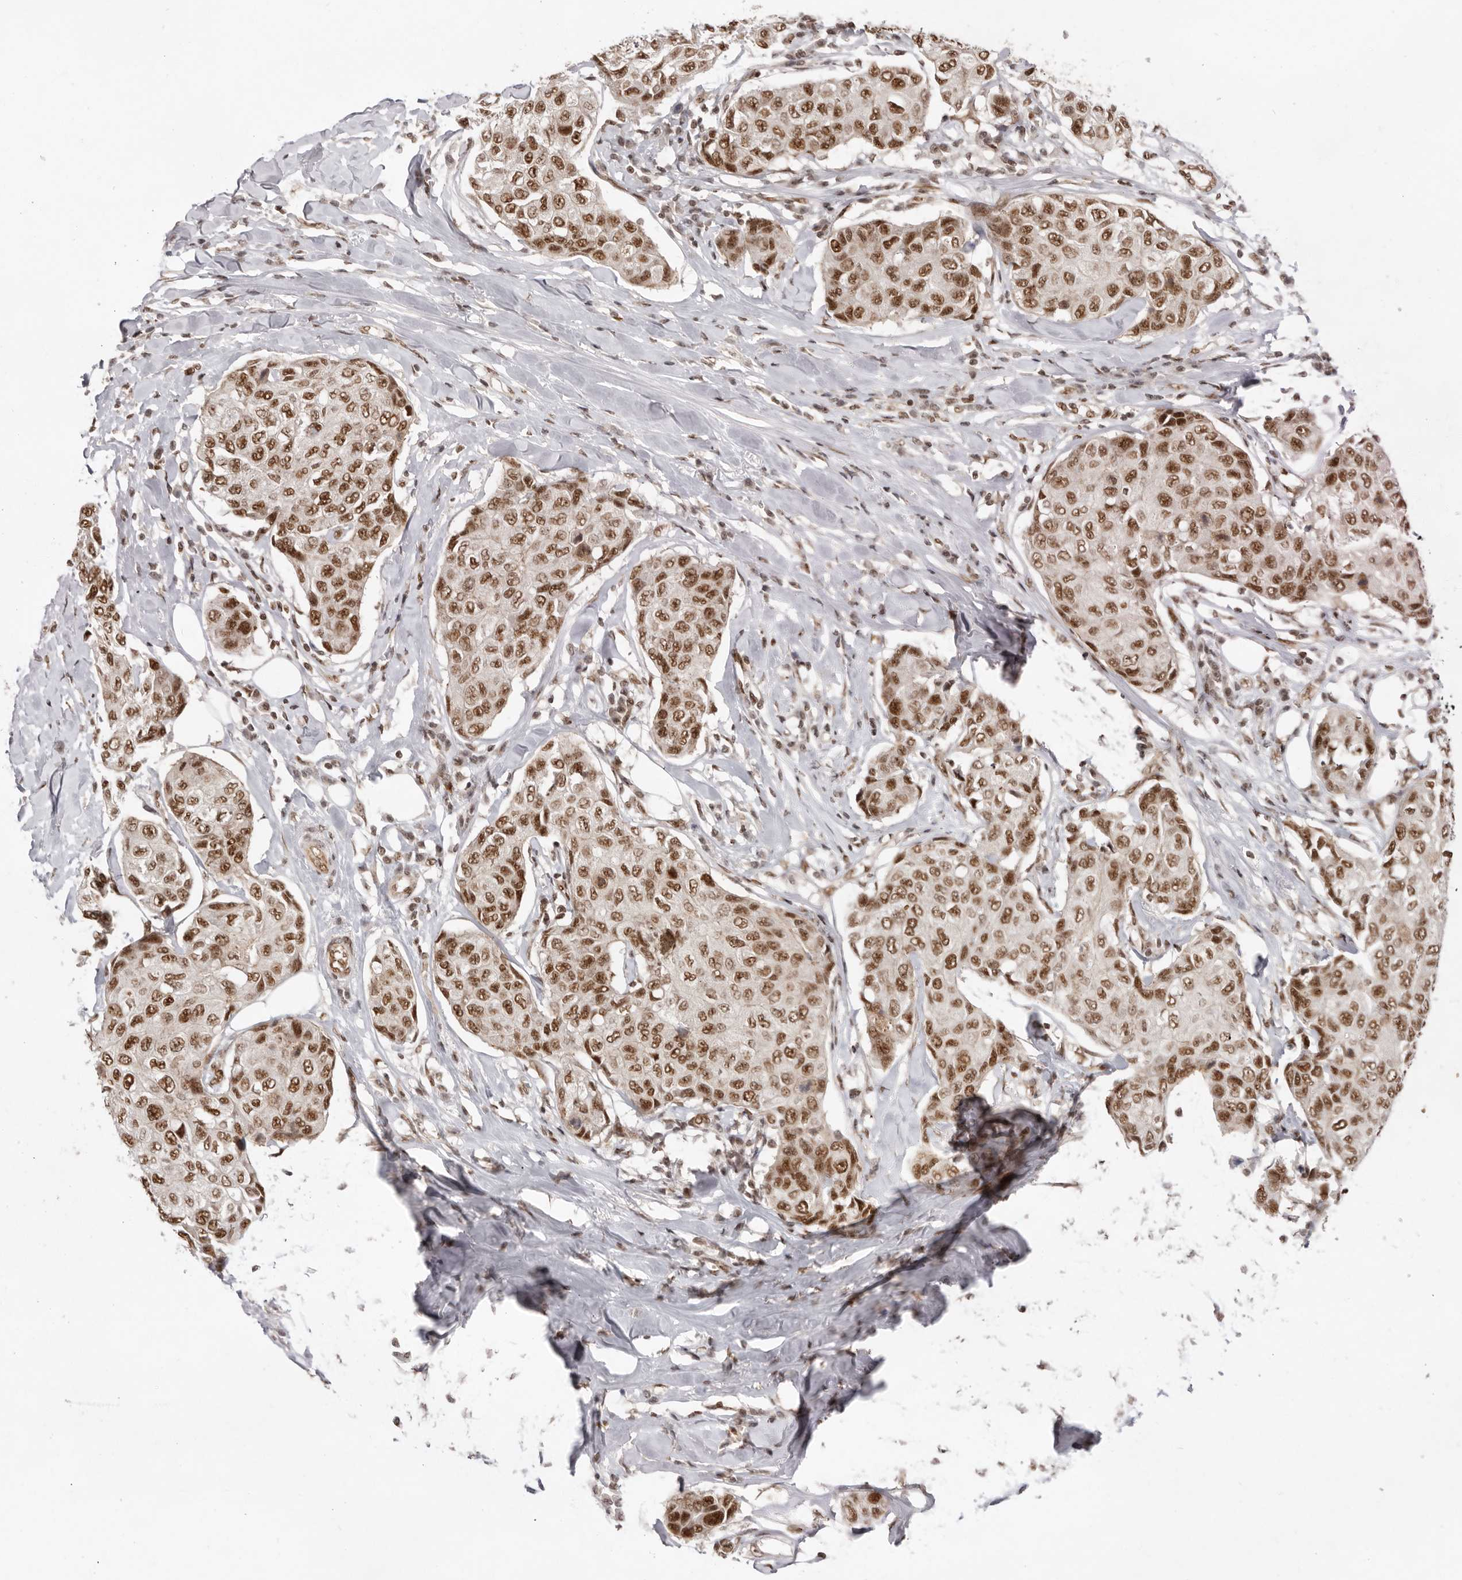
{"staining": {"intensity": "moderate", "quantity": ">75%", "location": "nuclear"}, "tissue": "breast cancer", "cell_type": "Tumor cells", "image_type": "cancer", "snomed": [{"axis": "morphology", "description": "Duct carcinoma"}, {"axis": "topography", "description": "Breast"}], "caption": "Protein staining exhibits moderate nuclear expression in about >75% of tumor cells in breast invasive ductal carcinoma. Ihc stains the protein of interest in brown and the nuclei are stained blue.", "gene": "CHTOP", "patient": {"sex": "female", "age": 80}}